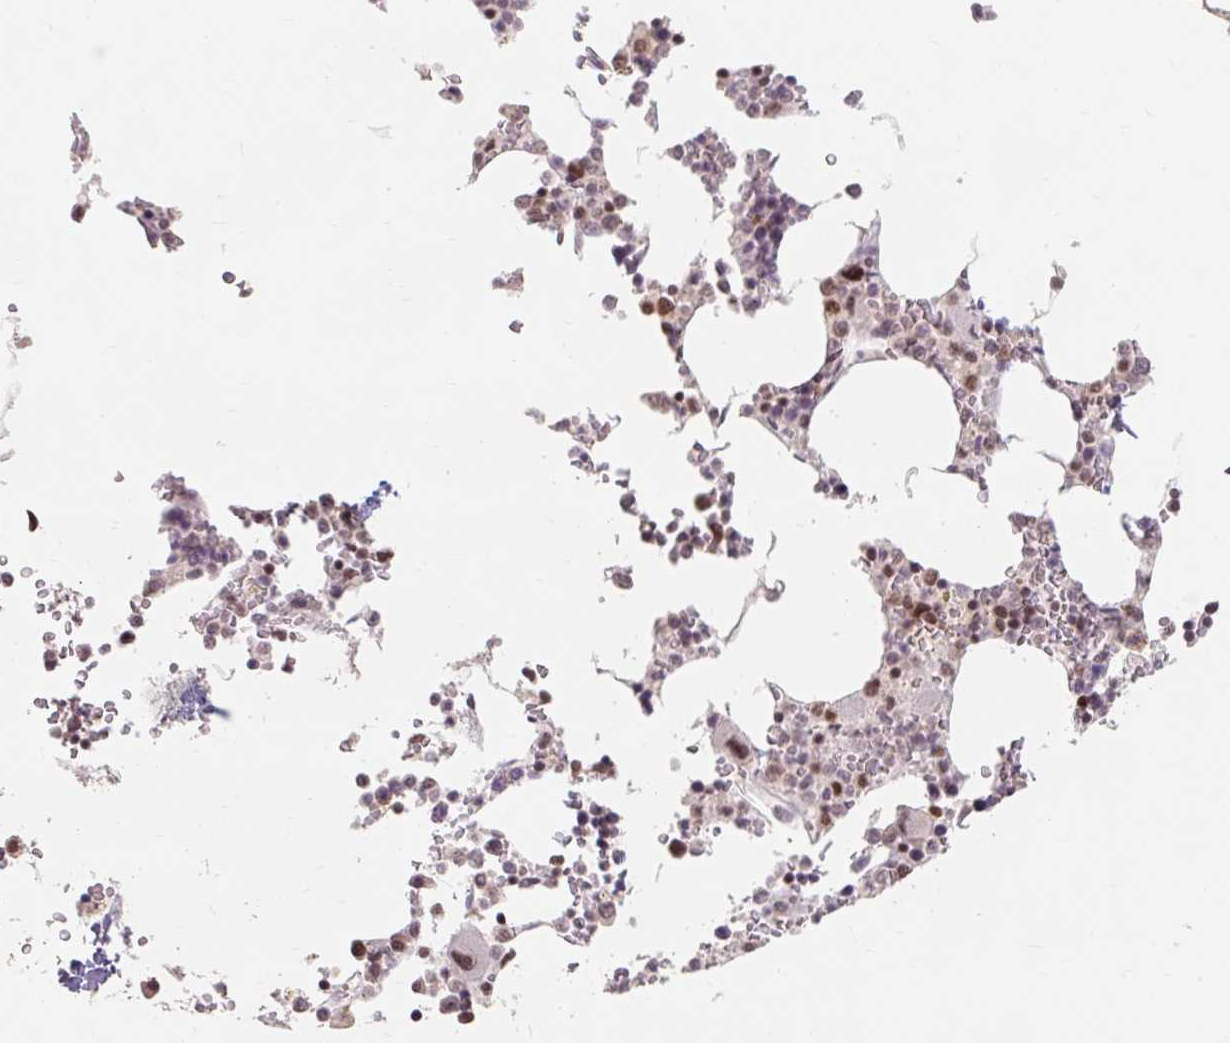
{"staining": {"intensity": "moderate", "quantity": ">75%", "location": "nuclear"}, "tissue": "bone marrow", "cell_type": "Hematopoietic cells", "image_type": "normal", "snomed": [{"axis": "morphology", "description": "Normal tissue, NOS"}, {"axis": "topography", "description": "Bone marrow"}], "caption": "Immunohistochemistry (DAB) staining of unremarkable bone marrow demonstrates moderate nuclear protein positivity in approximately >75% of hematopoietic cells.", "gene": "SRSF10", "patient": {"sex": "male", "age": 64}}